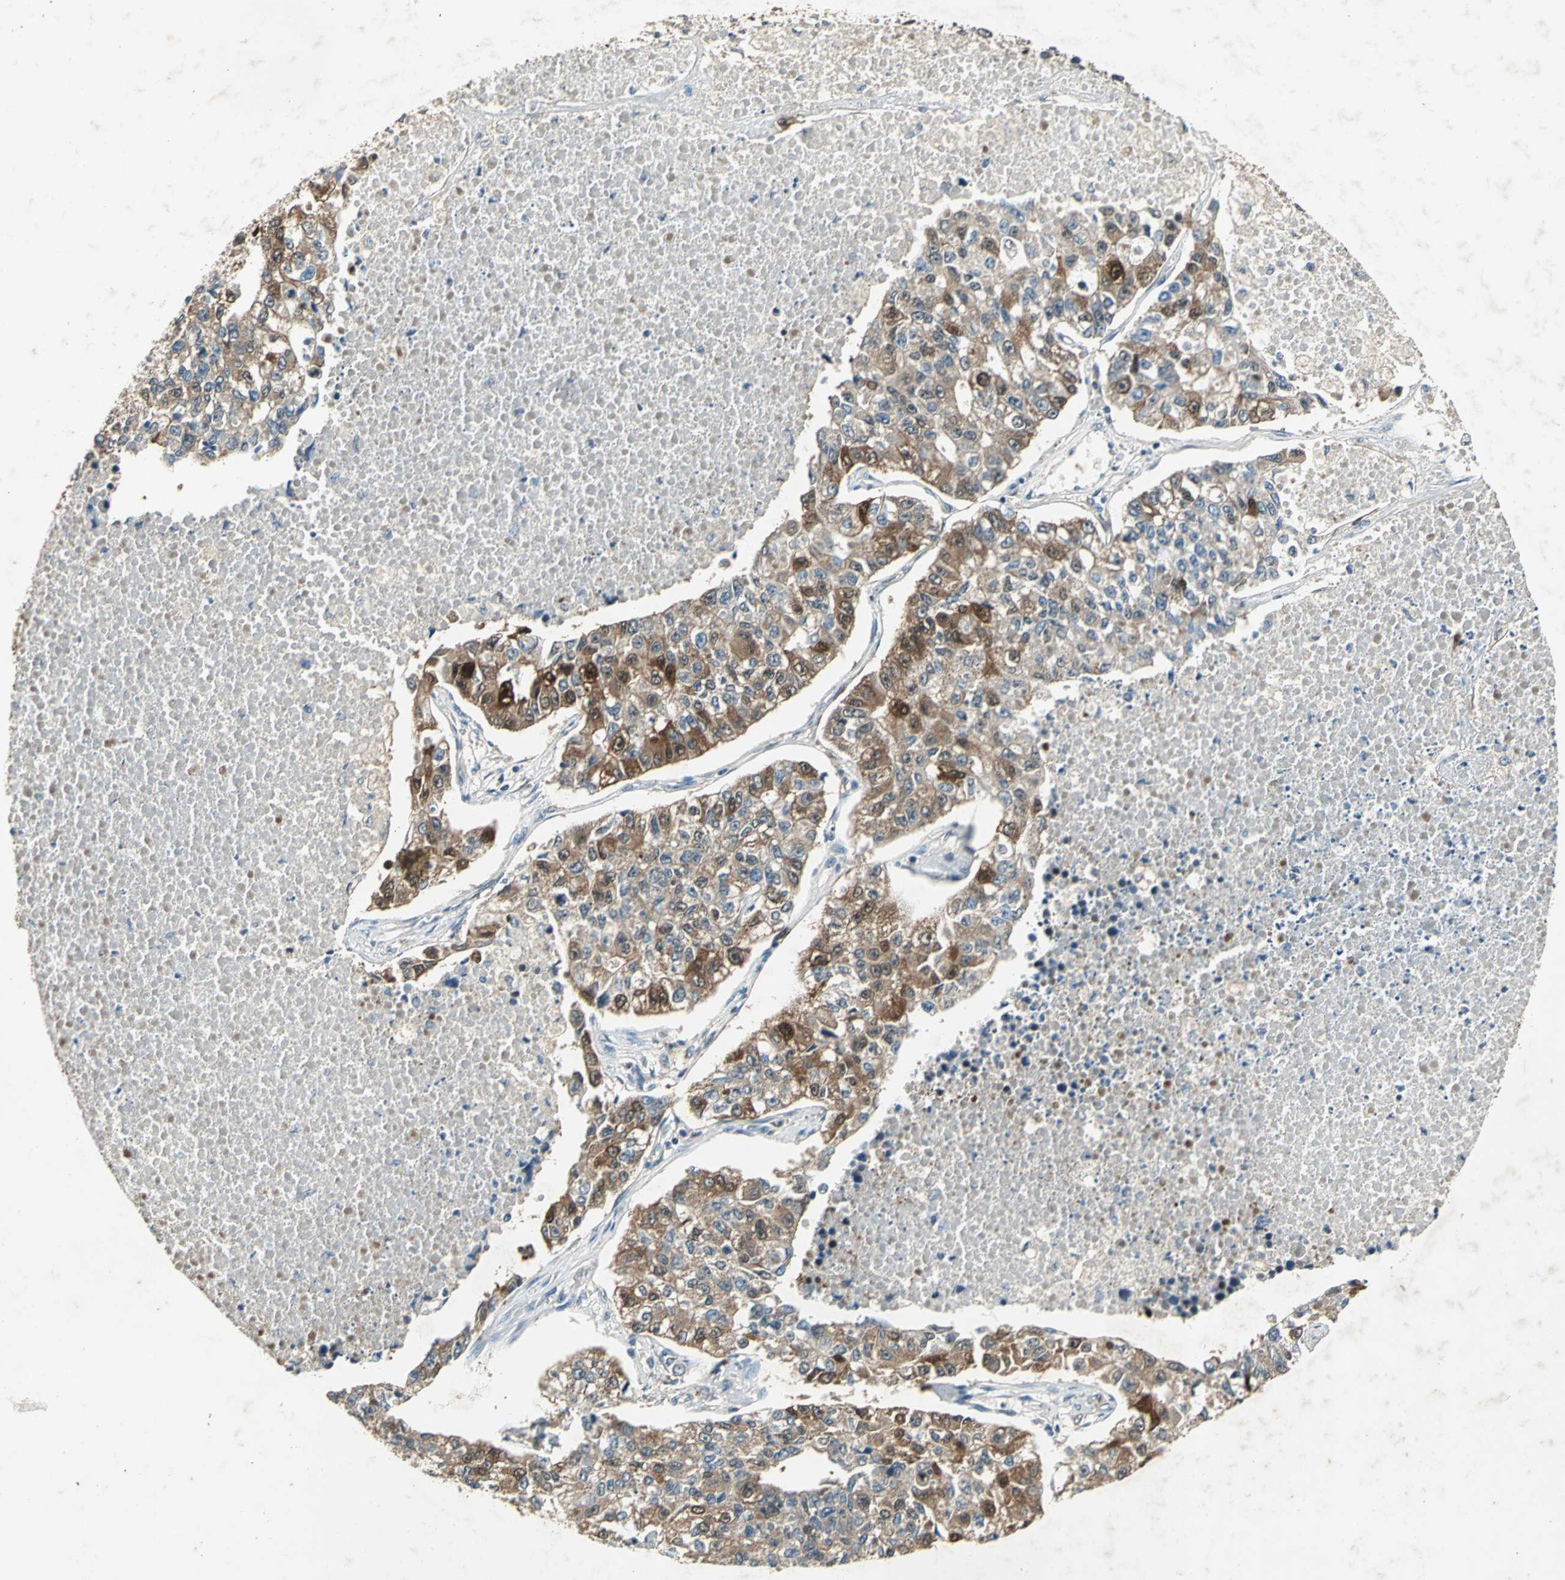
{"staining": {"intensity": "moderate", "quantity": ">75%", "location": "cytoplasmic/membranous,nuclear"}, "tissue": "lung cancer", "cell_type": "Tumor cells", "image_type": "cancer", "snomed": [{"axis": "morphology", "description": "Adenocarcinoma, NOS"}, {"axis": "topography", "description": "Lung"}], "caption": "Immunohistochemical staining of human lung adenocarcinoma shows medium levels of moderate cytoplasmic/membranous and nuclear staining in about >75% of tumor cells. (Brightfield microscopy of DAB IHC at high magnification).", "gene": "RRM2B", "patient": {"sex": "male", "age": 49}}